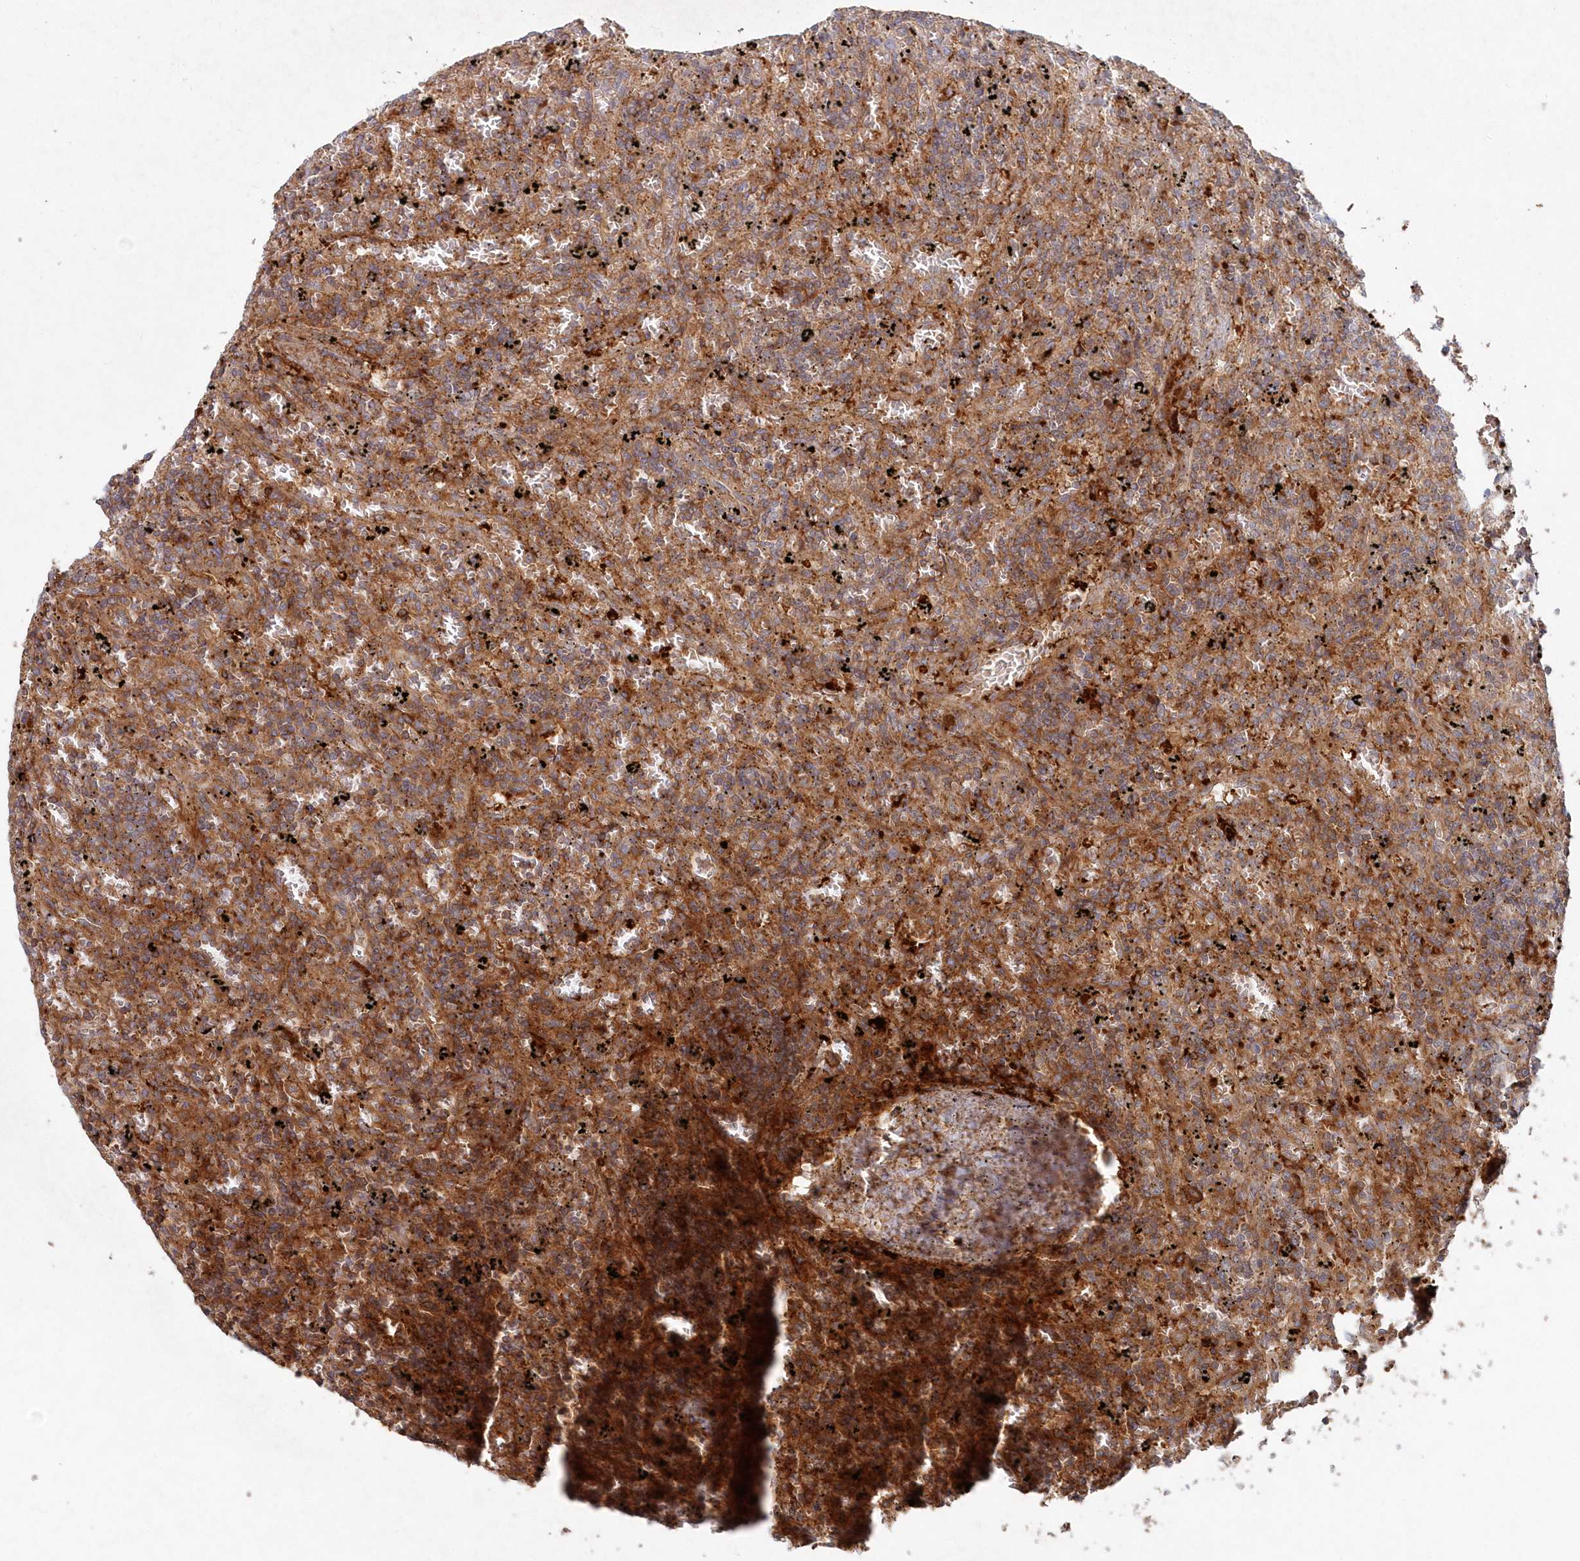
{"staining": {"intensity": "weak", "quantity": "25%-75%", "location": "cytoplasmic/membranous"}, "tissue": "lymphoma", "cell_type": "Tumor cells", "image_type": "cancer", "snomed": [{"axis": "morphology", "description": "Malignant lymphoma, non-Hodgkin's type, Low grade"}, {"axis": "topography", "description": "Spleen"}], "caption": "Immunohistochemical staining of lymphoma shows low levels of weak cytoplasmic/membranous protein expression in about 25%-75% of tumor cells.", "gene": "ABHD14B", "patient": {"sex": "male", "age": 76}}